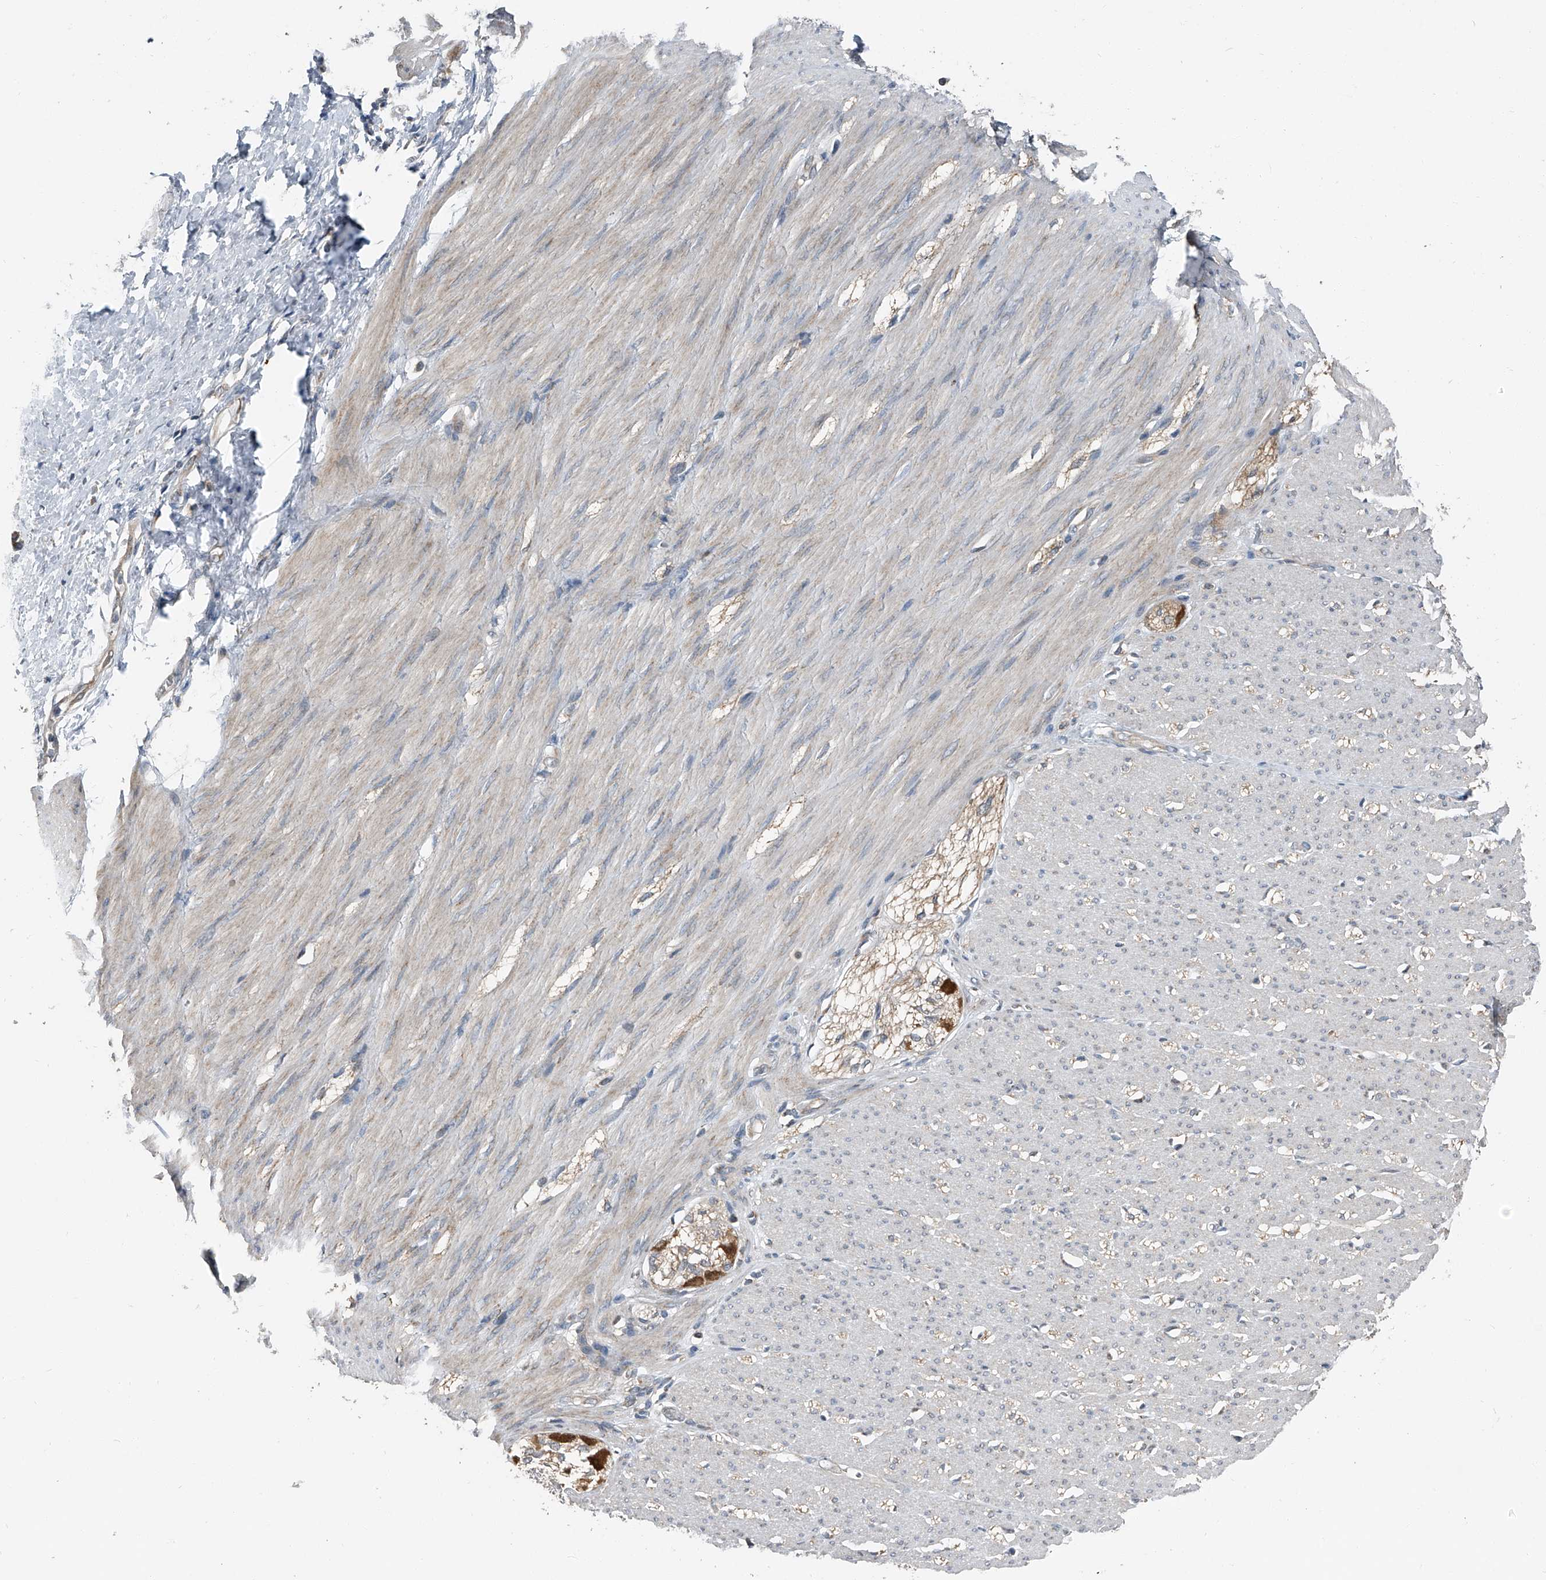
{"staining": {"intensity": "weak", "quantity": "25%-75%", "location": "cytoplasmic/membranous"}, "tissue": "smooth muscle", "cell_type": "Smooth muscle cells", "image_type": "normal", "snomed": [{"axis": "morphology", "description": "Normal tissue, NOS"}, {"axis": "morphology", "description": "Adenocarcinoma, NOS"}, {"axis": "topography", "description": "Colon"}, {"axis": "topography", "description": "Peripheral nerve tissue"}], "caption": "Approximately 25%-75% of smooth muscle cells in benign human smooth muscle show weak cytoplasmic/membranous protein staining as visualized by brown immunohistochemical staining.", "gene": "CHRNA7", "patient": {"sex": "male", "age": 14}}